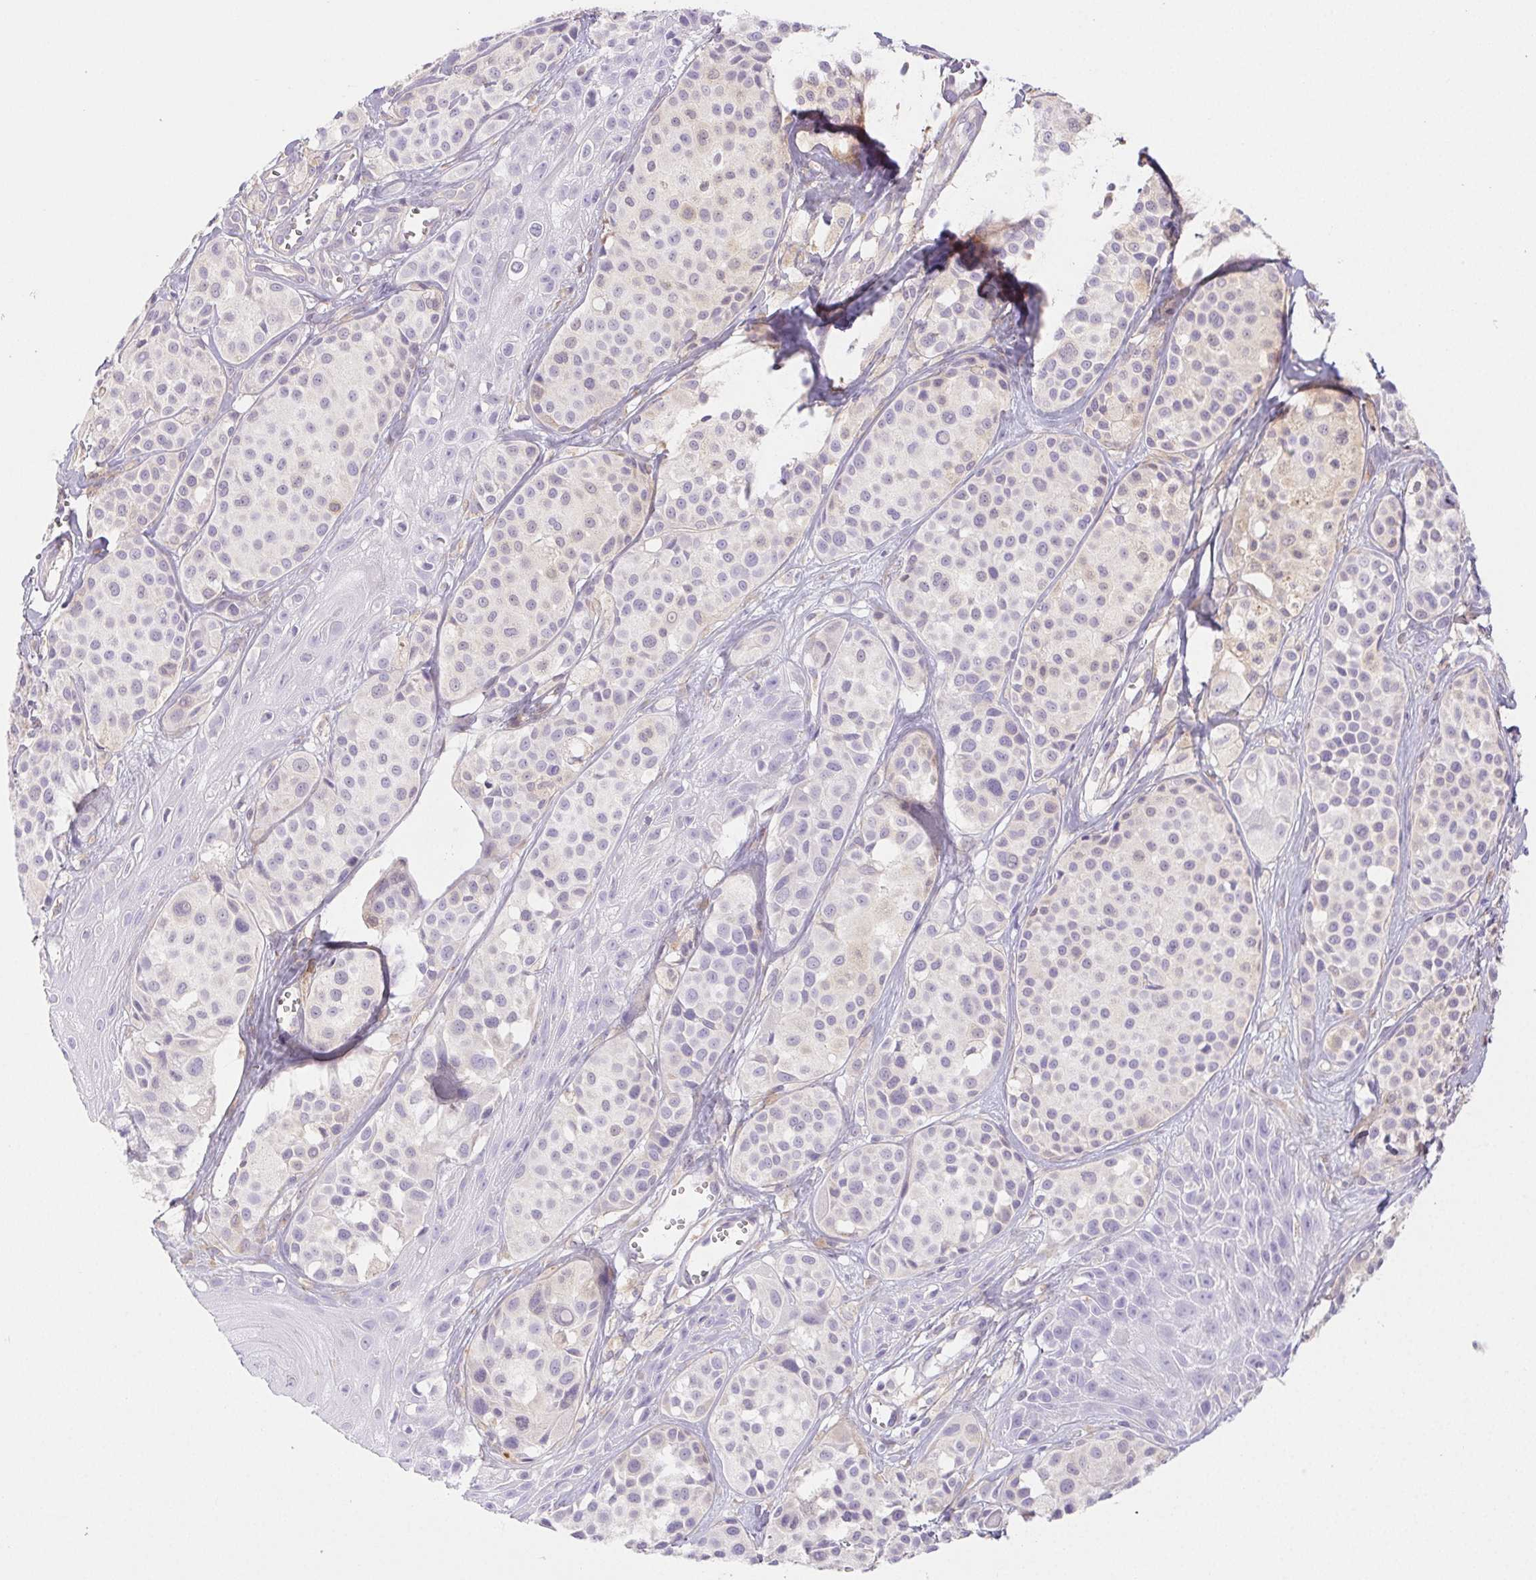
{"staining": {"intensity": "negative", "quantity": "none", "location": "none"}, "tissue": "melanoma", "cell_type": "Tumor cells", "image_type": "cancer", "snomed": [{"axis": "morphology", "description": "Malignant melanoma, NOS"}, {"axis": "topography", "description": "Skin"}], "caption": "Immunohistochemistry (IHC) image of neoplastic tissue: human malignant melanoma stained with DAB displays no significant protein expression in tumor cells.", "gene": "PNLIP", "patient": {"sex": "male", "age": 77}}